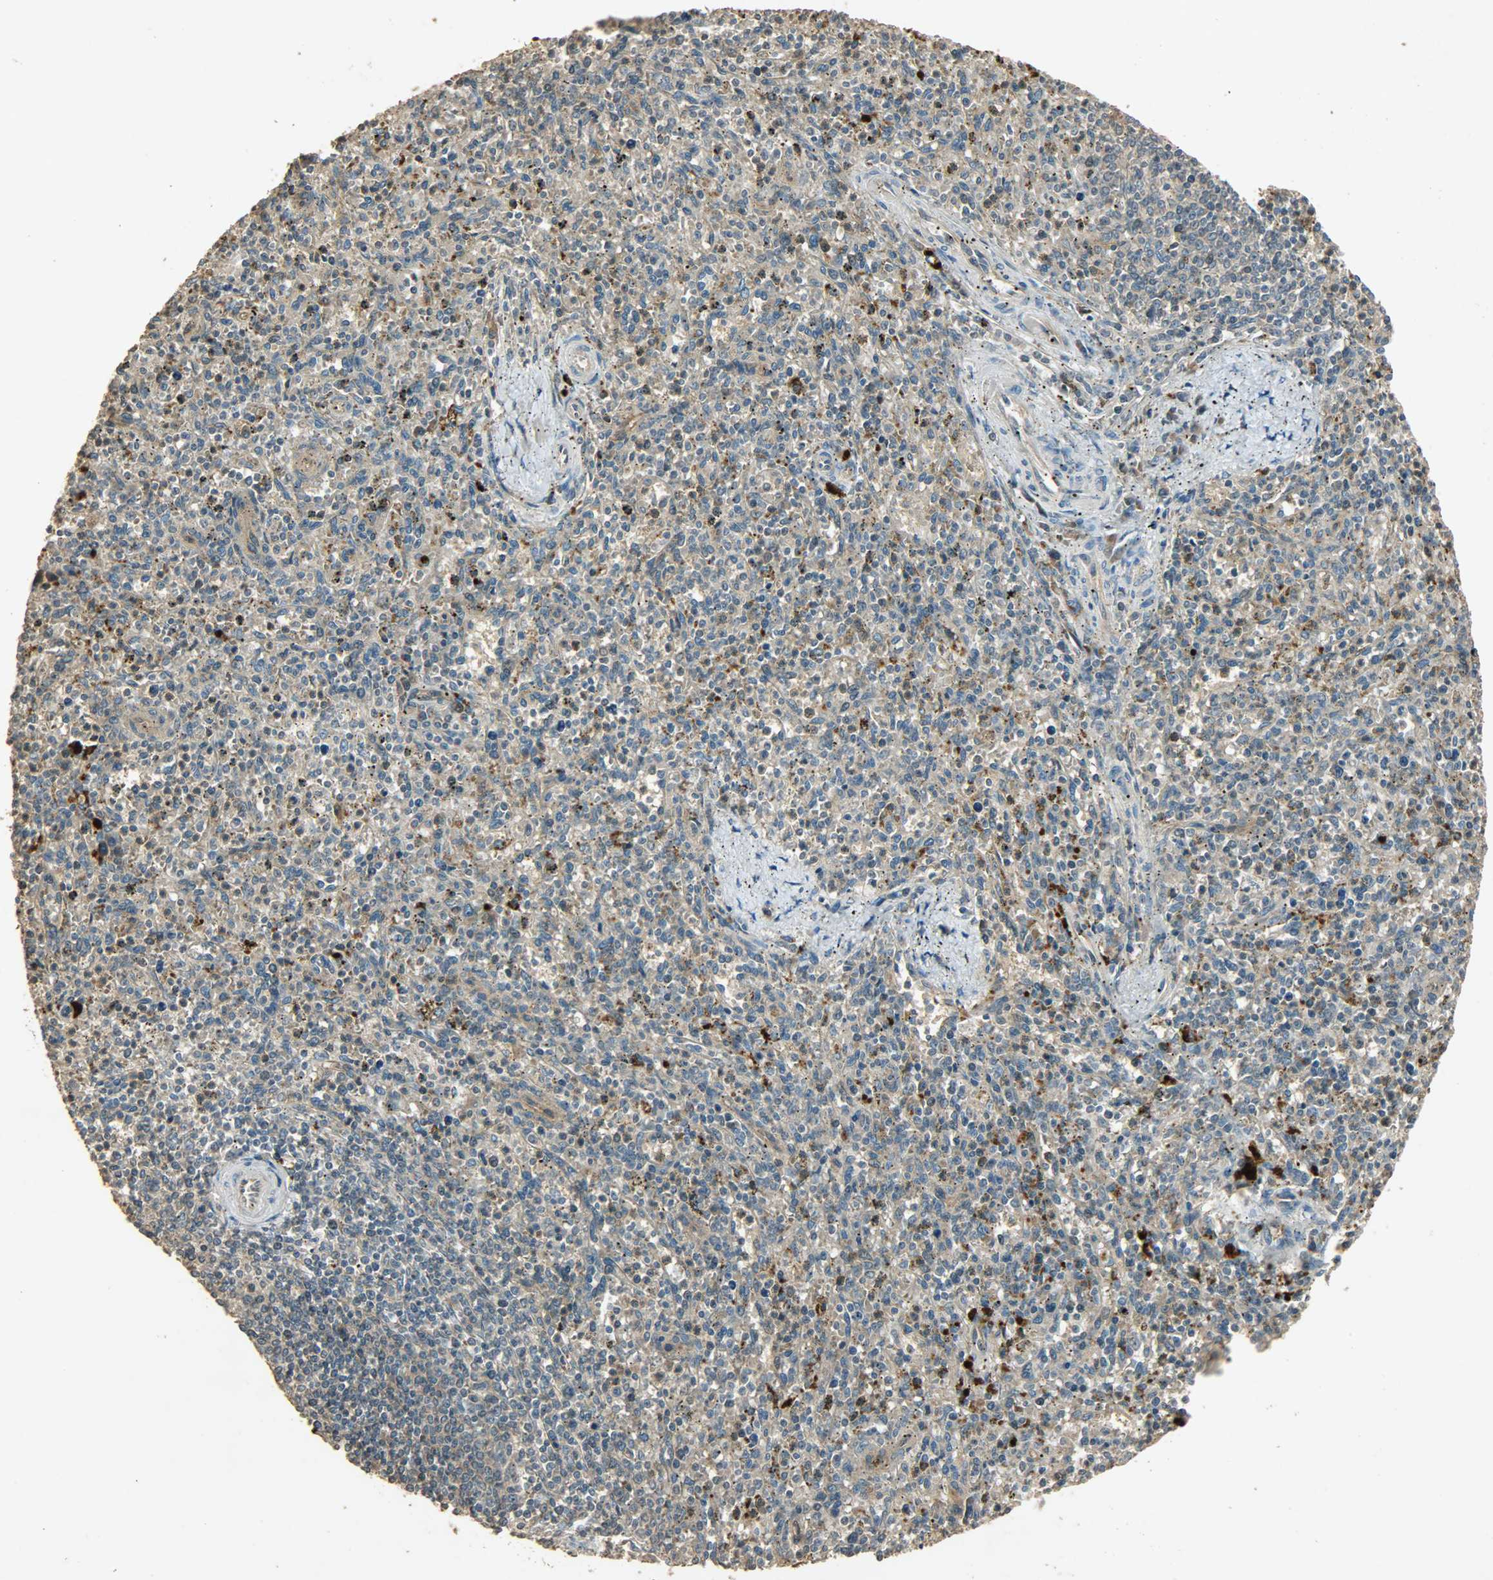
{"staining": {"intensity": "weak", "quantity": ">75%", "location": "cytoplasmic/membranous"}, "tissue": "spleen", "cell_type": "Cells in red pulp", "image_type": "normal", "snomed": [{"axis": "morphology", "description": "Normal tissue, NOS"}, {"axis": "topography", "description": "Spleen"}], "caption": "DAB (3,3'-diaminobenzidine) immunohistochemical staining of unremarkable spleen reveals weak cytoplasmic/membranous protein expression in approximately >75% of cells in red pulp.", "gene": "ATP2B1", "patient": {"sex": "male", "age": 72}}